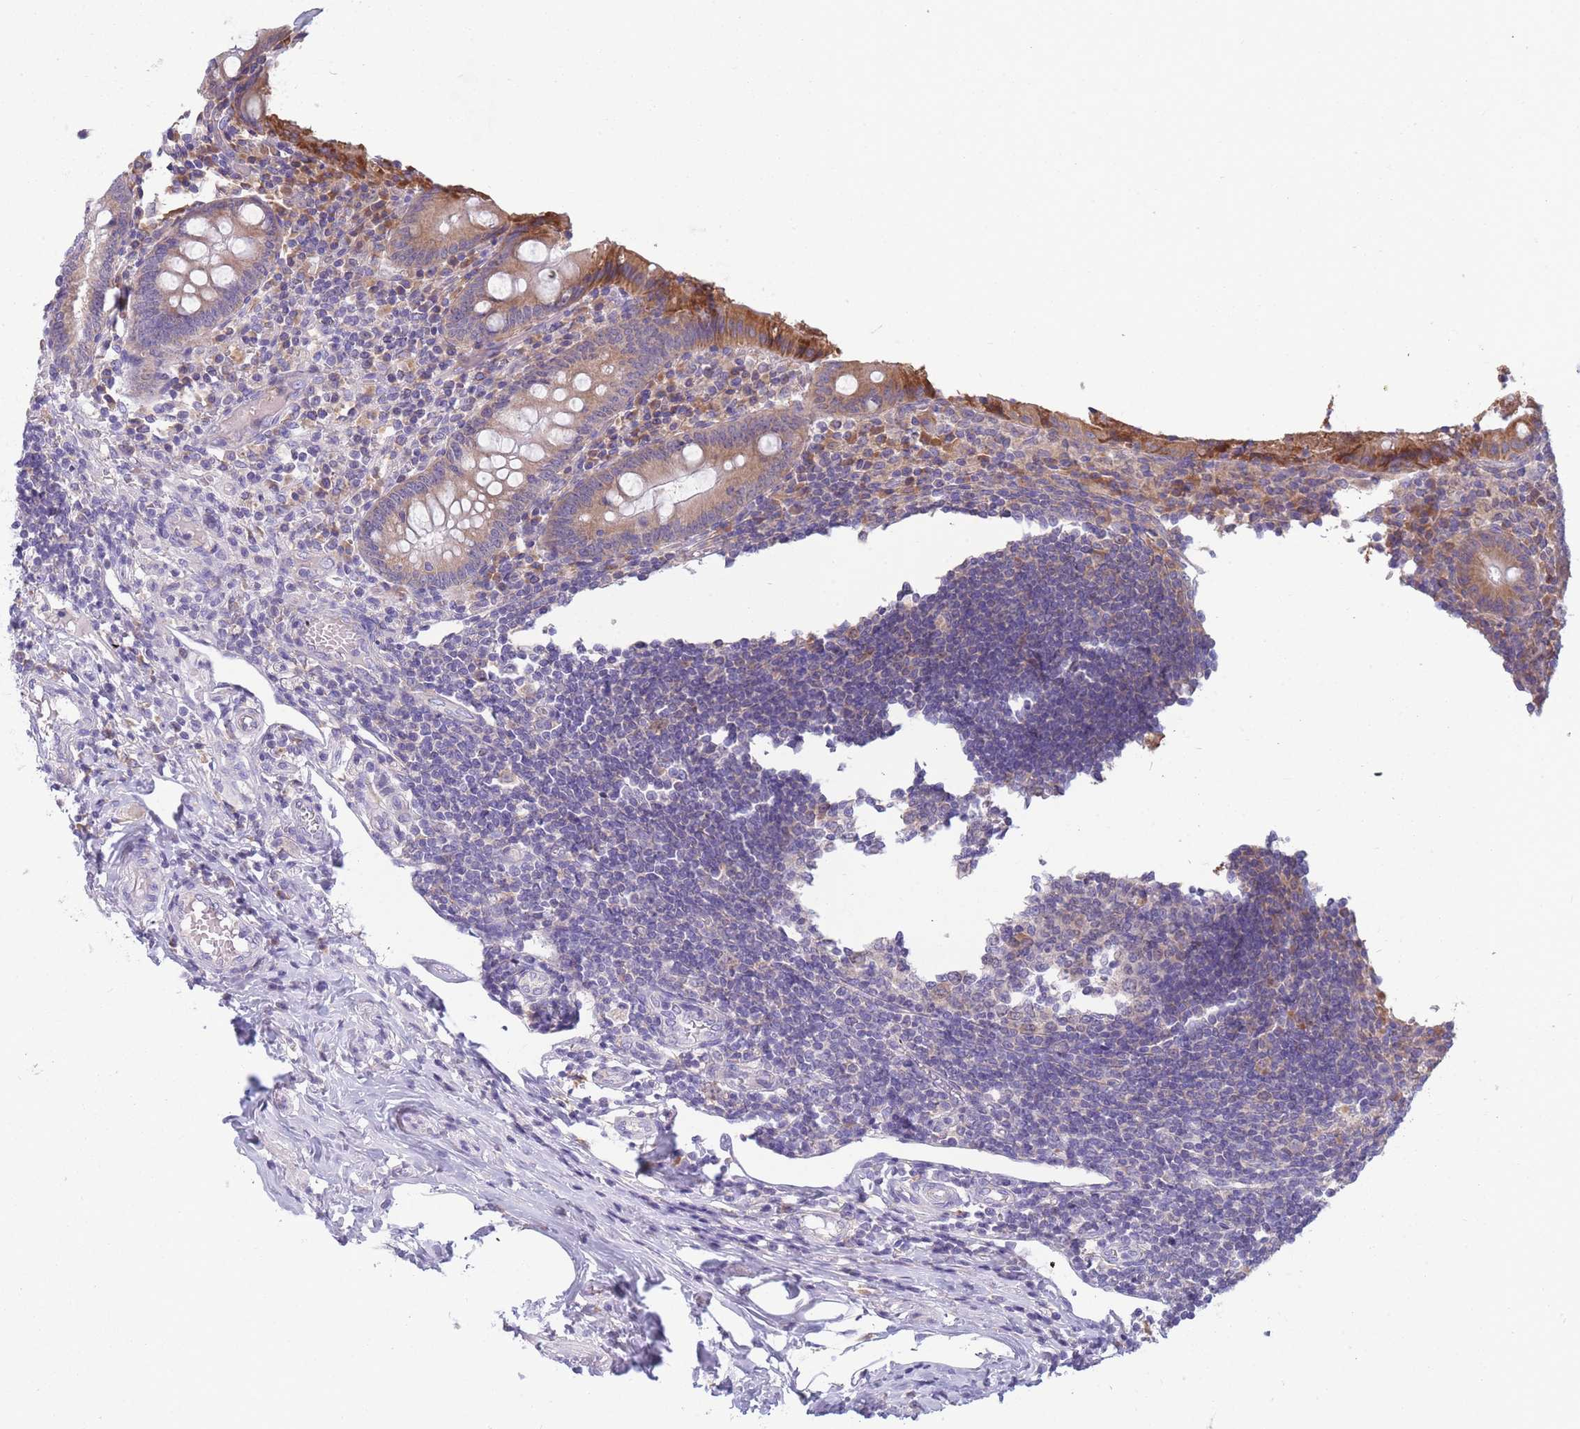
{"staining": {"intensity": "moderate", "quantity": "25%-75%", "location": "cytoplasmic/membranous"}, "tissue": "appendix", "cell_type": "Glandular cells", "image_type": "normal", "snomed": [{"axis": "morphology", "description": "Normal tissue, NOS"}, {"axis": "topography", "description": "Appendix"}], "caption": "Moderate cytoplasmic/membranous positivity for a protein is appreciated in approximately 25%-75% of glandular cells of normal appendix using IHC.", "gene": "NDUFAF6", "patient": {"sex": "female", "age": 17}}